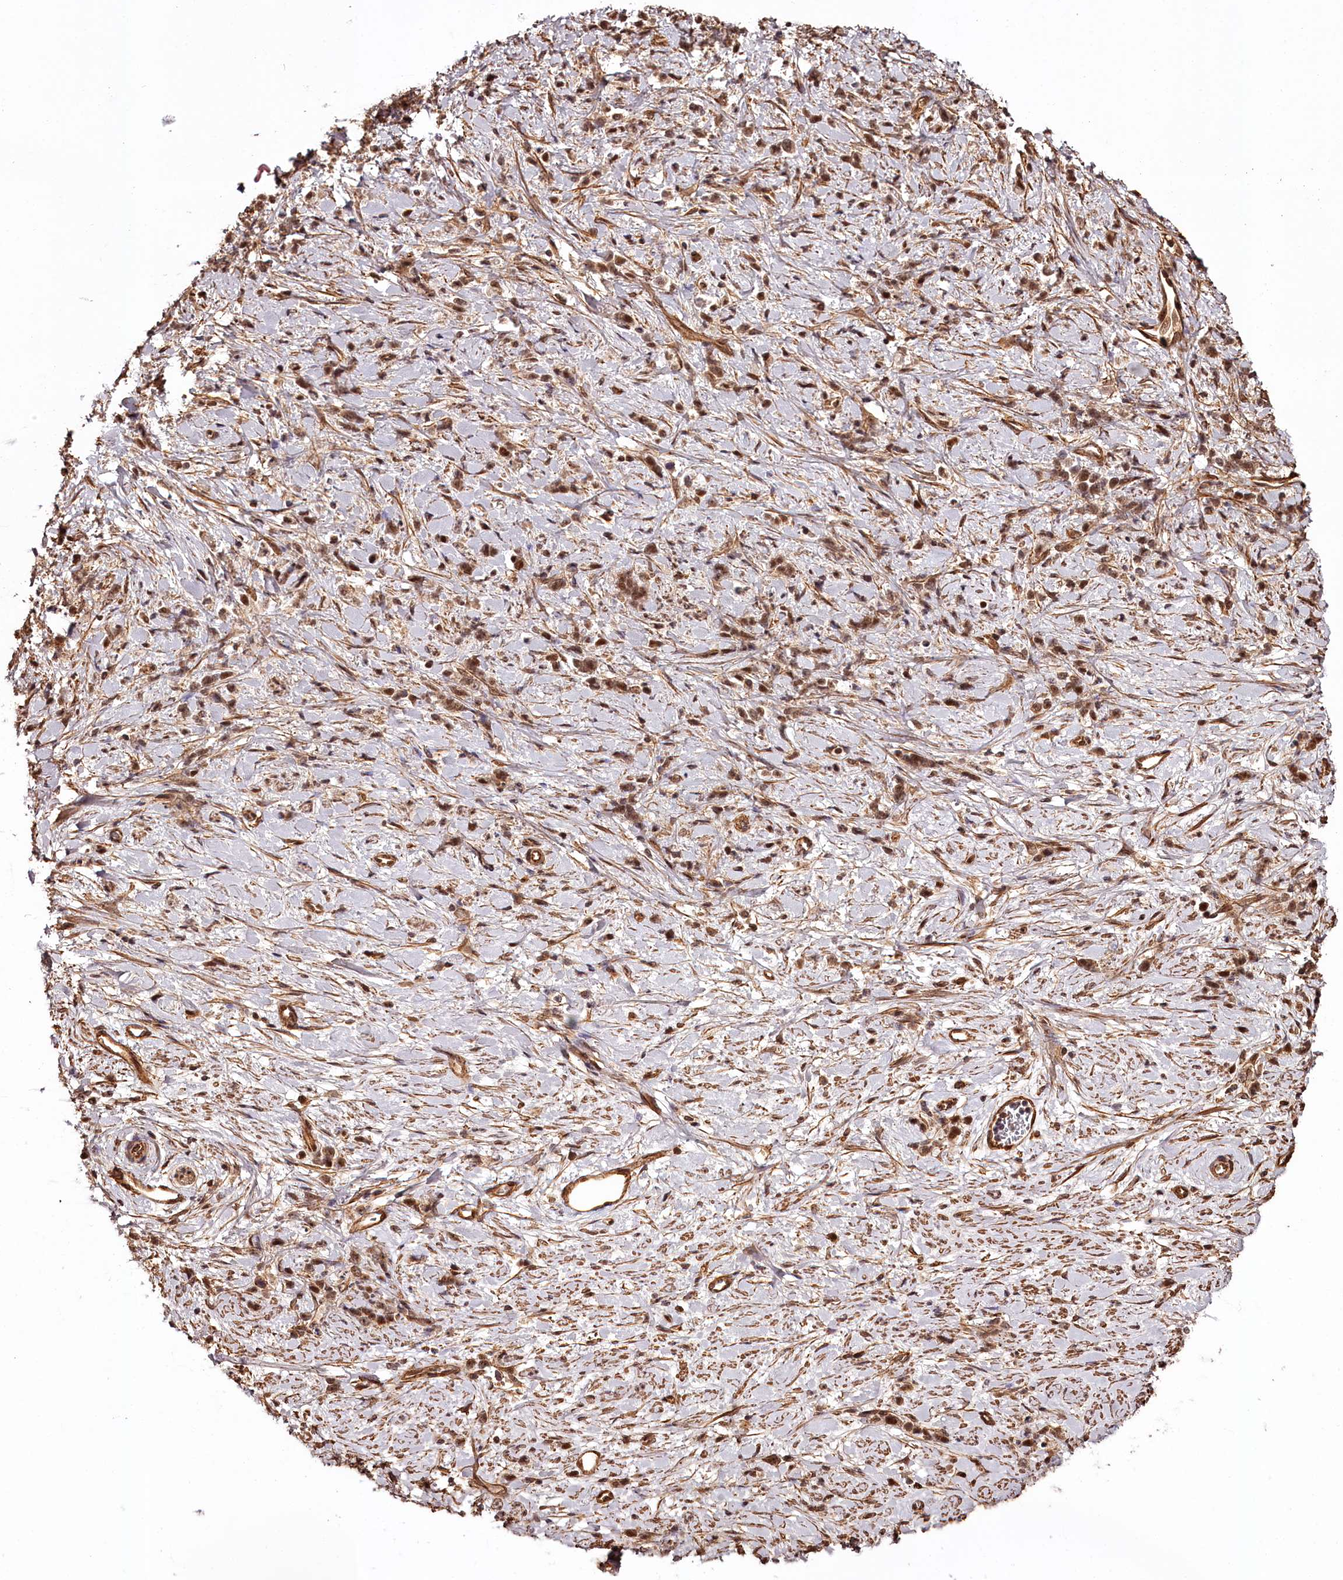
{"staining": {"intensity": "moderate", "quantity": ">75%", "location": "cytoplasmic/membranous,nuclear"}, "tissue": "stomach cancer", "cell_type": "Tumor cells", "image_type": "cancer", "snomed": [{"axis": "morphology", "description": "Adenocarcinoma, NOS"}, {"axis": "topography", "description": "Stomach"}], "caption": "IHC of human stomach cancer (adenocarcinoma) reveals medium levels of moderate cytoplasmic/membranous and nuclear staining in about >75% of tumor cells.", "gene": "TTC33", "patient": {"sex": "female", "age": 60}}